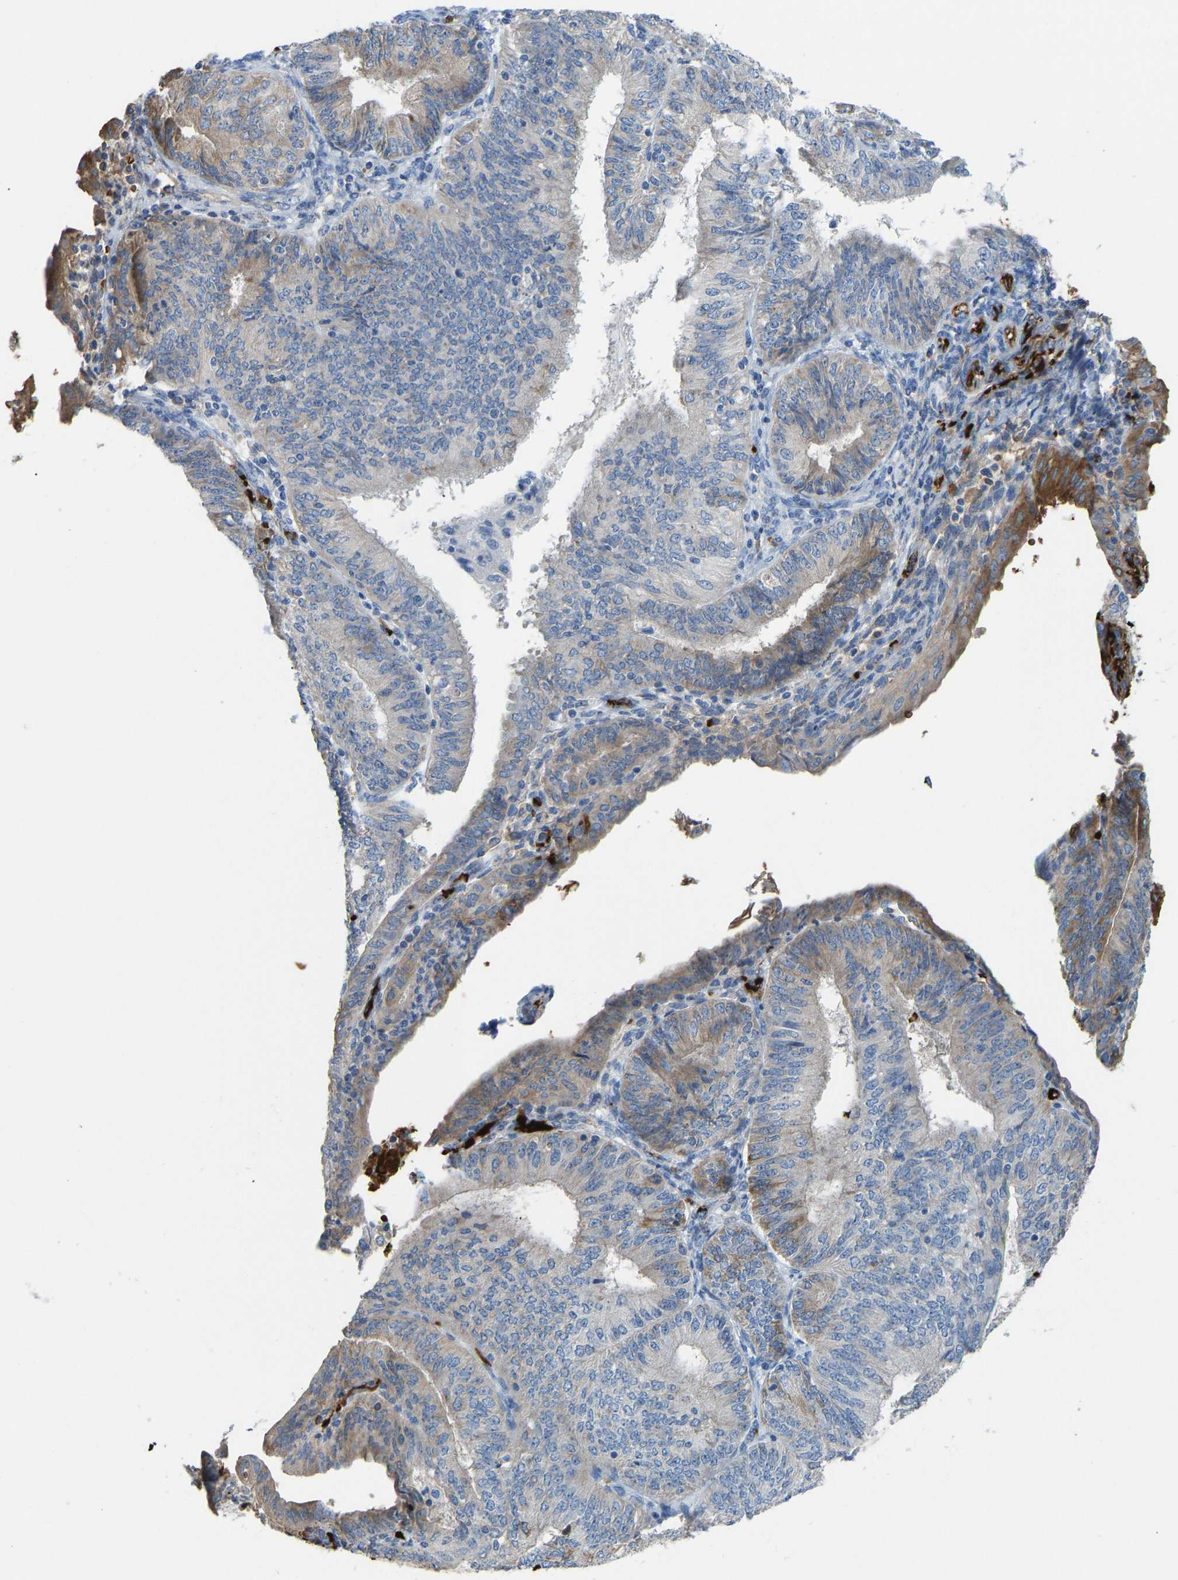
{"staining": {"intensity": "moderate", "quantity": "<25%", "location": "cytoplasmic/membranous"}, "tissue": "endometrial cancer", "cell_type": "Tumor cells", "image_type": "cancer", "snomed": [{"axis": "morphology", "description": "Adenocarcinoma, NOS"}, {"axis": "topography", "description": "Endometrium"}], "caption": "Protein staining exhibits moderate cytoplasmic/membranous staining in approximately <25% of tumor cells in endometrial adenocarcinoma.", "gene": "PIGS", "patient": {"sex": "female", "age": 58}}